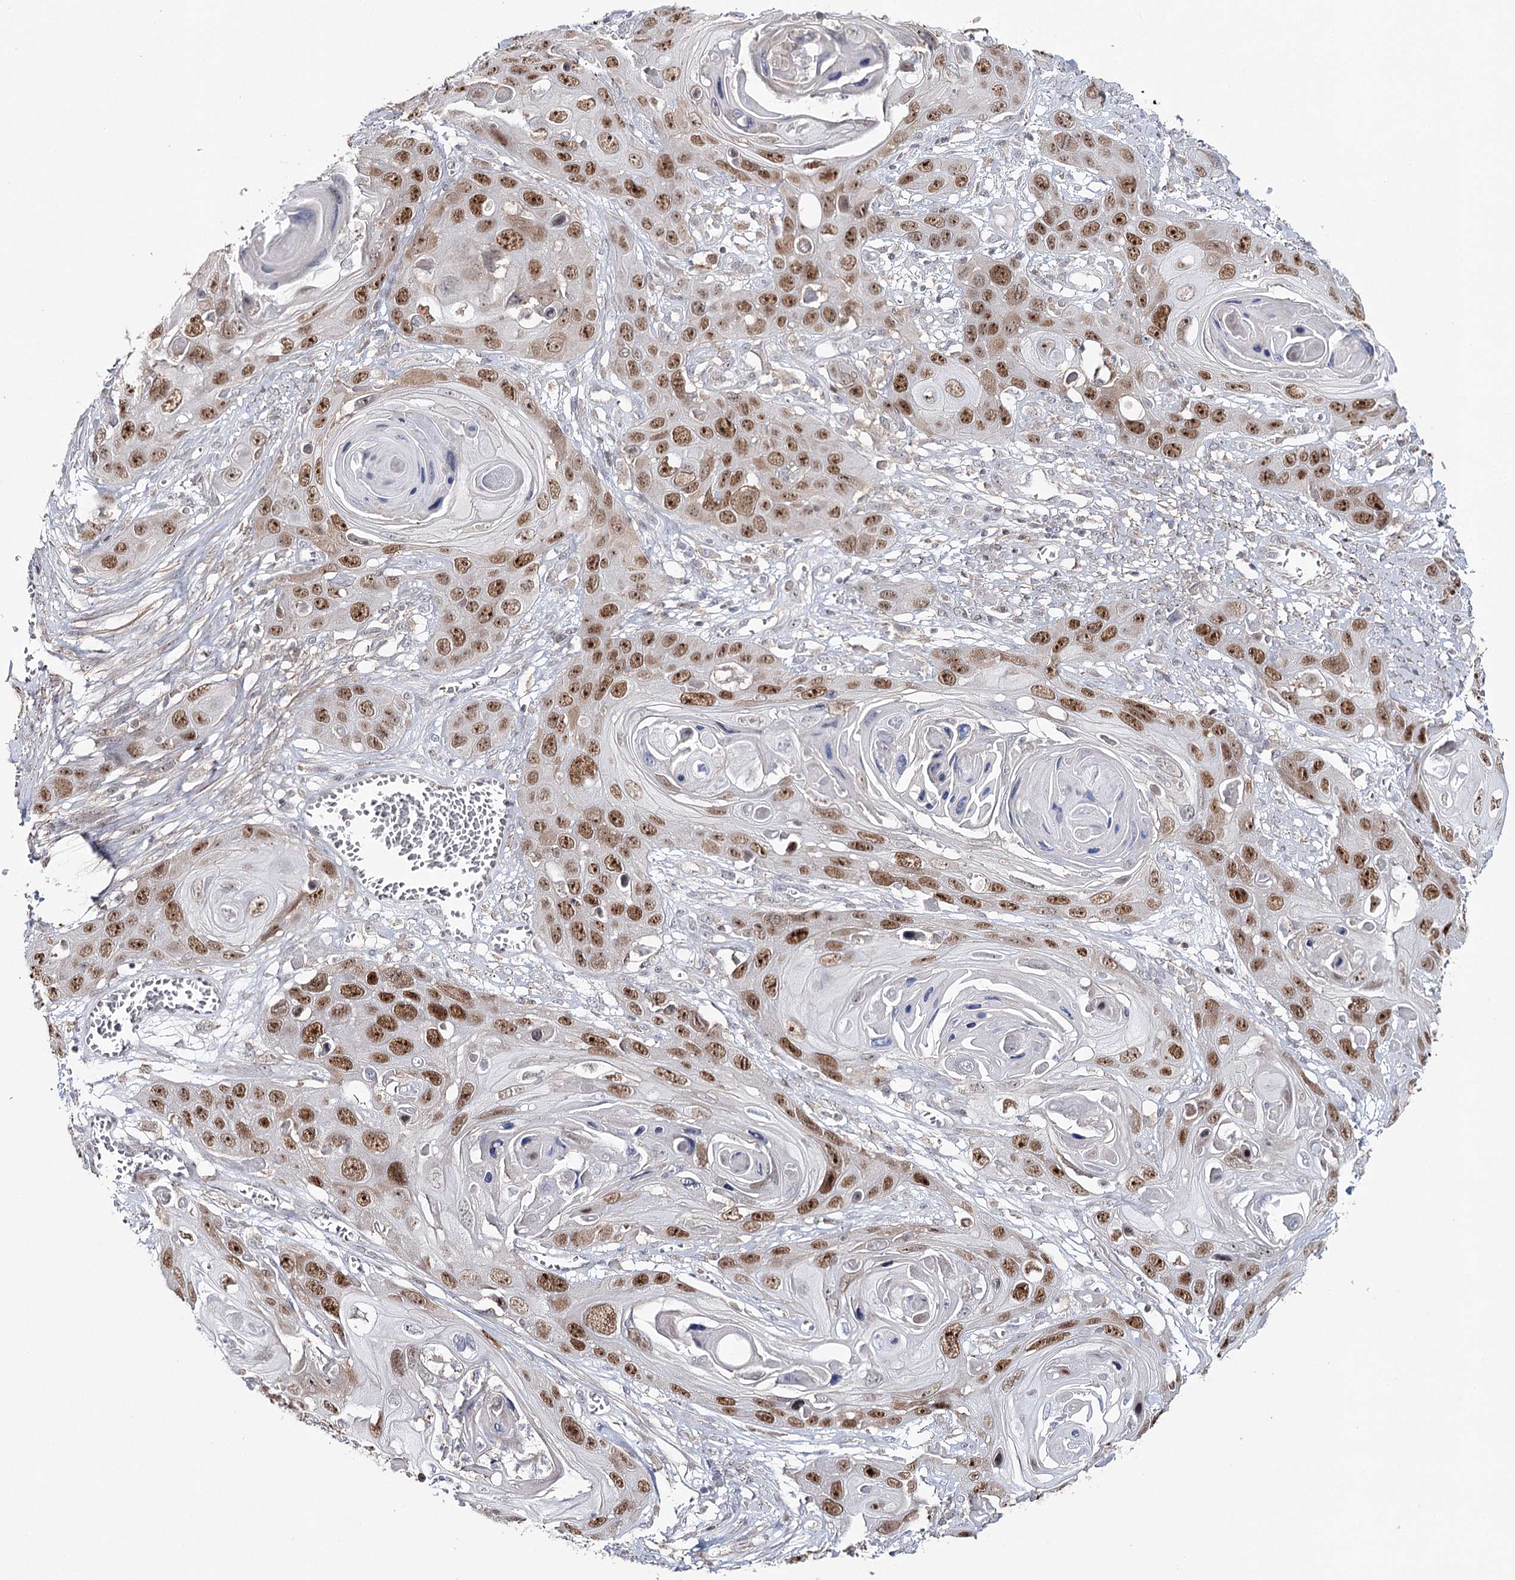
{"staining": {"intensity": "moderate", "quantity": ">75%", "location": "nuclear"}, "tissue": "skin cancer", "cell_type": "Tumor cells", "image_type": "cancer", "snomed": [{"axis": "morphology", "description": "Squamous cell carcinoma, NOS"}, {"axis": "topography", "description": "Skin"}], "caption": "Skin cancer stained for a protein (brown) displays moderate nuclear positive expression in about >75% of tumor cells.", "gene": "ZC3H8", "patient": {"sex": "male", "age": 55}}